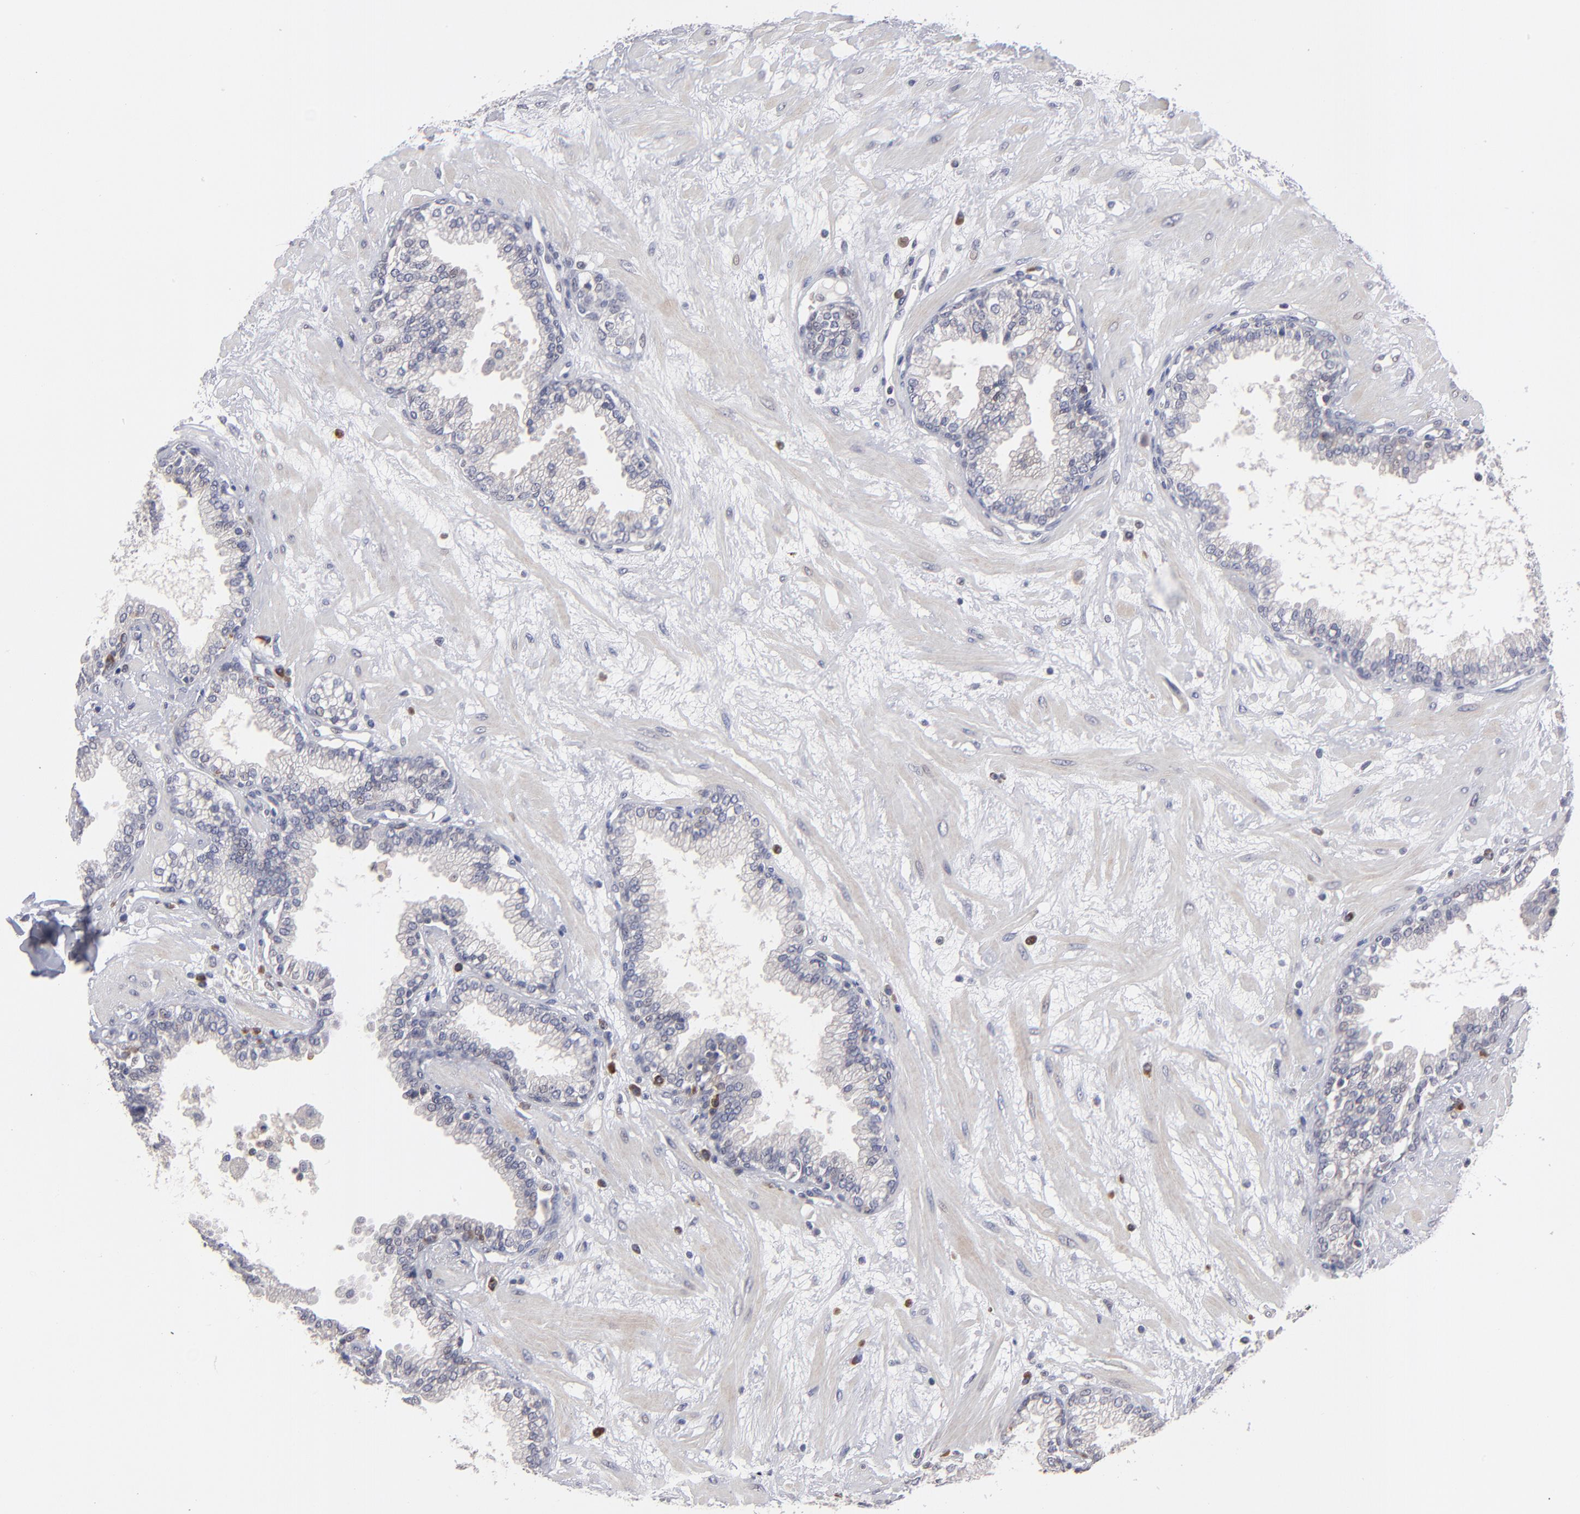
{"staining": {"intensity": "weak", "quantity": "25%-75%", "location": "cytoplasmic/membranous"}, "tissue": "prostate", "cell_type": "Glandular cells", "image_type": "normal", "snomed": [{"axis": "morphology", "description": "Normal tissue, NOS"}, {"axis": "topography", "description": "Prostate"}], "caption": "Immunohistochemical staining of normal prostate displays low levels of weak cytoplasmic/membranous positivity in about 25%-75% of glandular cells. (DAB IHC with brightfield microscopy, high magnification).", "gene": "CEP97", "patient": {"sex": "male", "age": 64}}